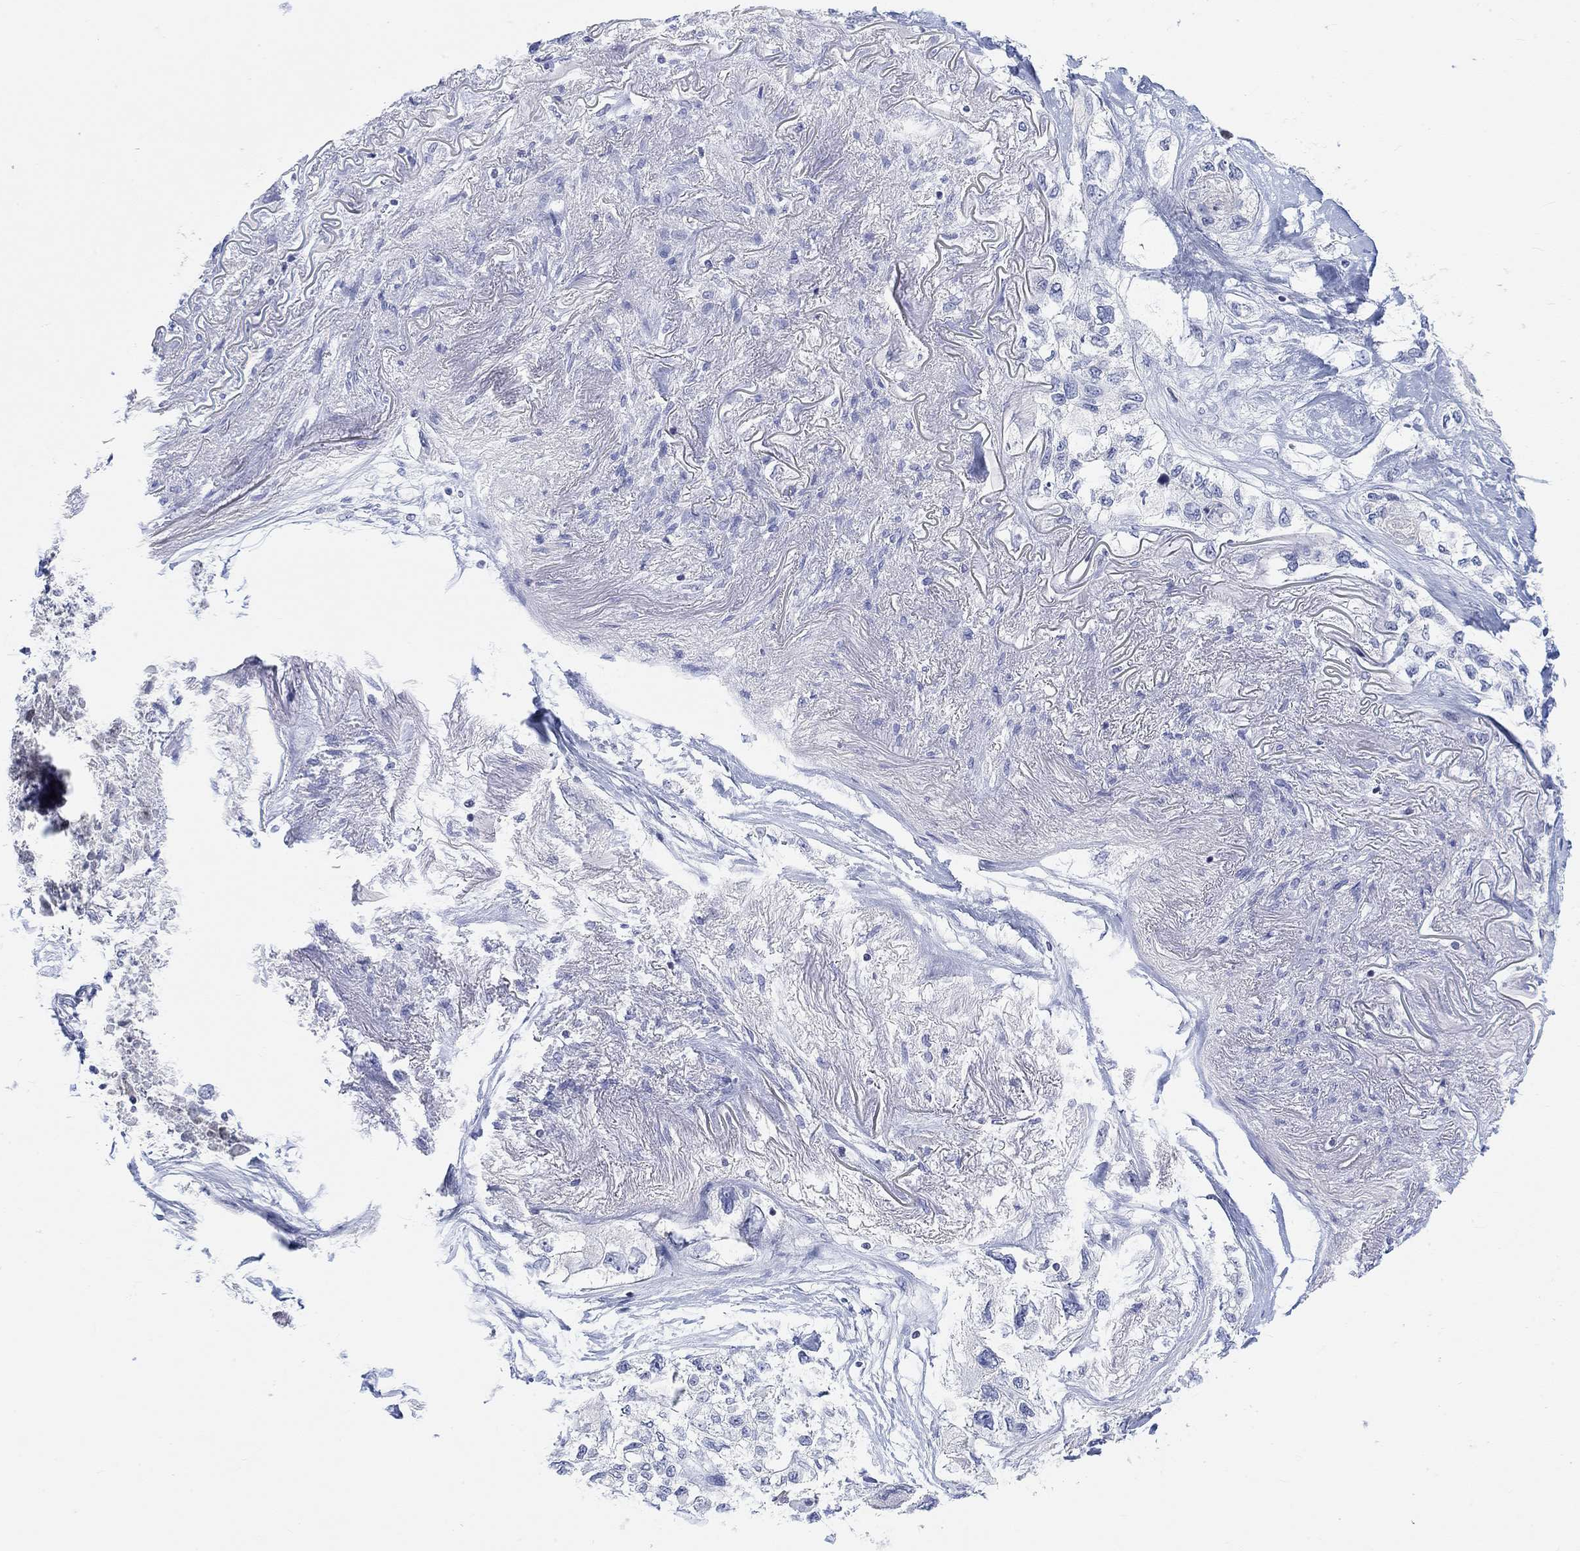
{"staining": {"intensity": "negative", "quantity": "none", "location": "none"}, "tissue": "lung cancer", "cell_type": "Tumor cells", "image_type": "cancer", "snomed": [{"axis": "morphology", "description": "Squamous cell carcinoma, NOS"}, {"axis": "topography", "description": "Lung"}], "caption": "Squamous cell carcinoma (lung) was stained to show a protein in brown. There is no significant expression in tumor cells. (DAB (3,3'-diaminobenzidine) IHC with hematoxylin counter stain).", "gene": "ATP6V1E2", "patient": {"sex": "female", "age": 70}}